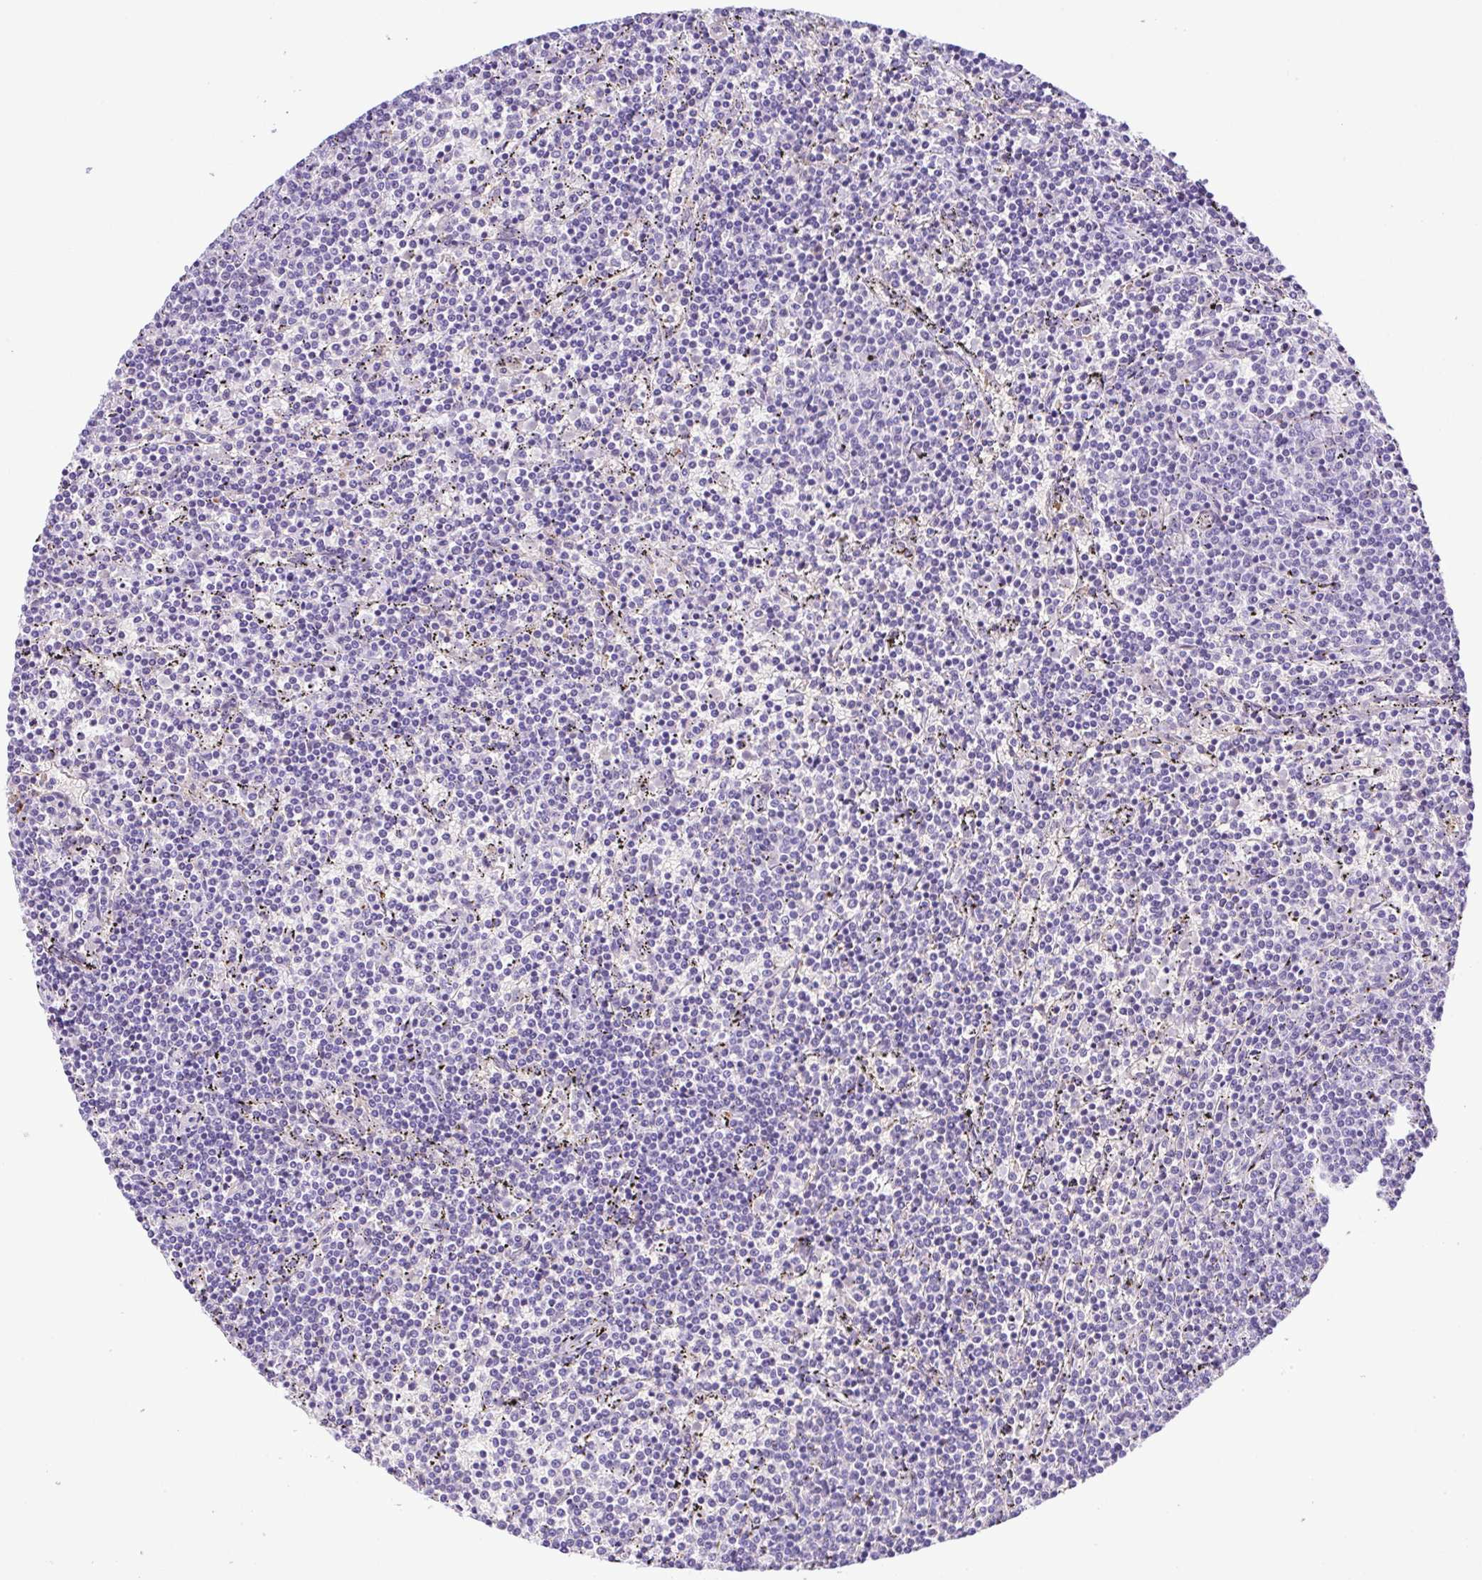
{"staining": {"intensity": "negative", "quantity": "none", "location": "none"}, "tissue": "lymphoma", "cell_type": "Tumor cells", "image_type": "cancer", "snomed": [{"axis": "morphology", "description": "Malignant lymphoma, non-Hodgkin's type, Low grade"}, {"axis": "topography", "description": "Spleen"}], "caption": "Immunohistochemistry micrograph of lymphoma stained for a protein (brown), which displays no staining in tumor cells. Brightfield microscopy of immunohistochemistry stained with DAB (3,3'-diaminobenzidine) (brown) and hematoxylin (blue), captured at high magnification.", "gene": "IGFL1", "patient": {"sex": "female", "age": 50}}